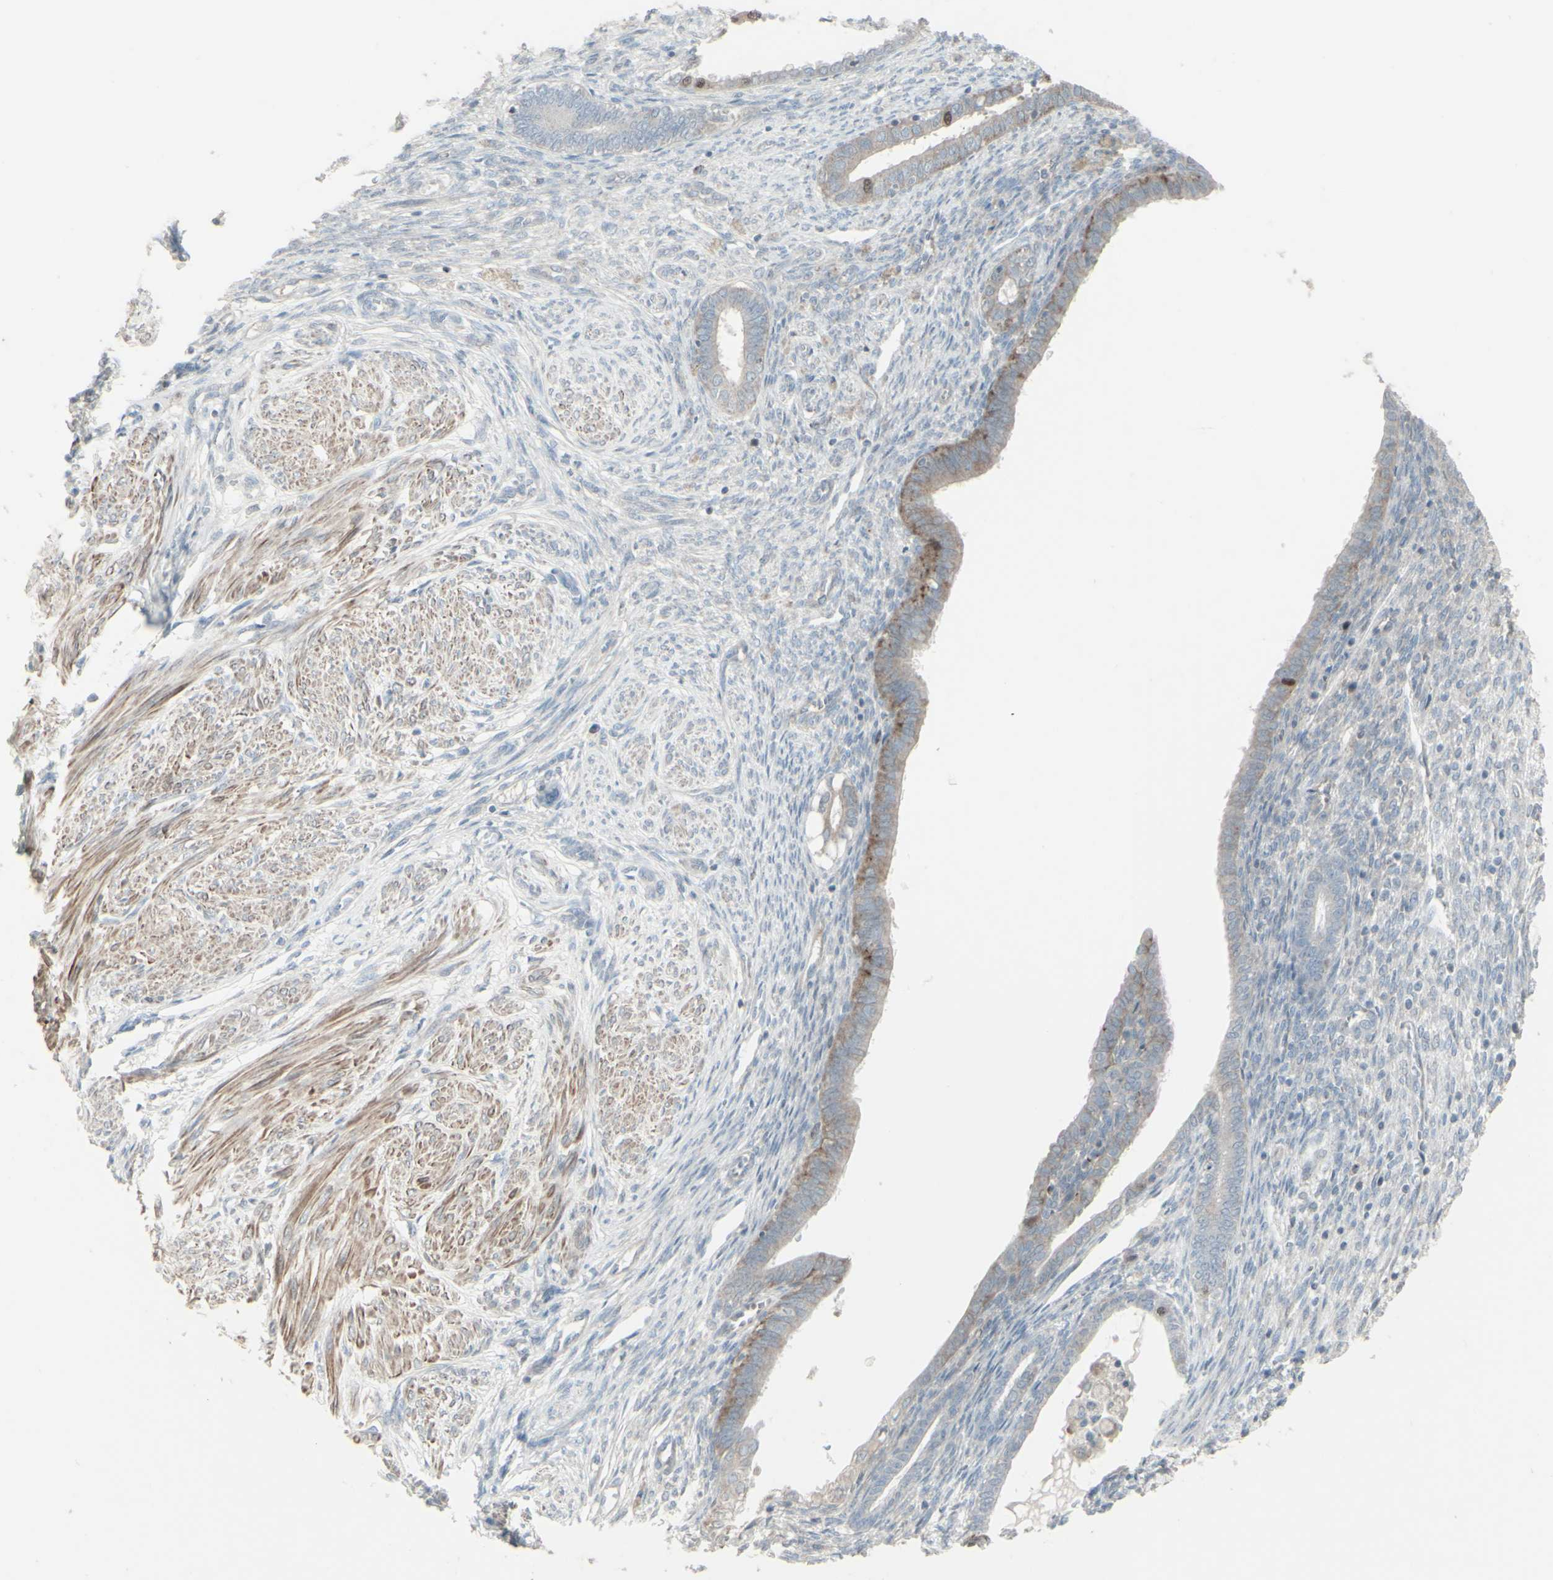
{"staining": {"intensity": "negative", "quantity": "none", "location": "none"}, "tissue": "endometrium", "cell_type": "Cells in endometrial stroma", "image_type": "normal", "snomed": [{"axis": "morphology", "description": "Normal tissue, NOS"}, {"axis": "topography", "description": "Endometrium"}], "caption": "A high-resolution photomicrograph shows immunohistochemistry (IHC) staining of normal endometrium, which exhibits no significant expression in cells in endometrial stroma. (Immunohistochemistry, brightfield microscopy, high magnification).", "gene": "GMNN", "patient": {"sex": "female", "age": 72}}